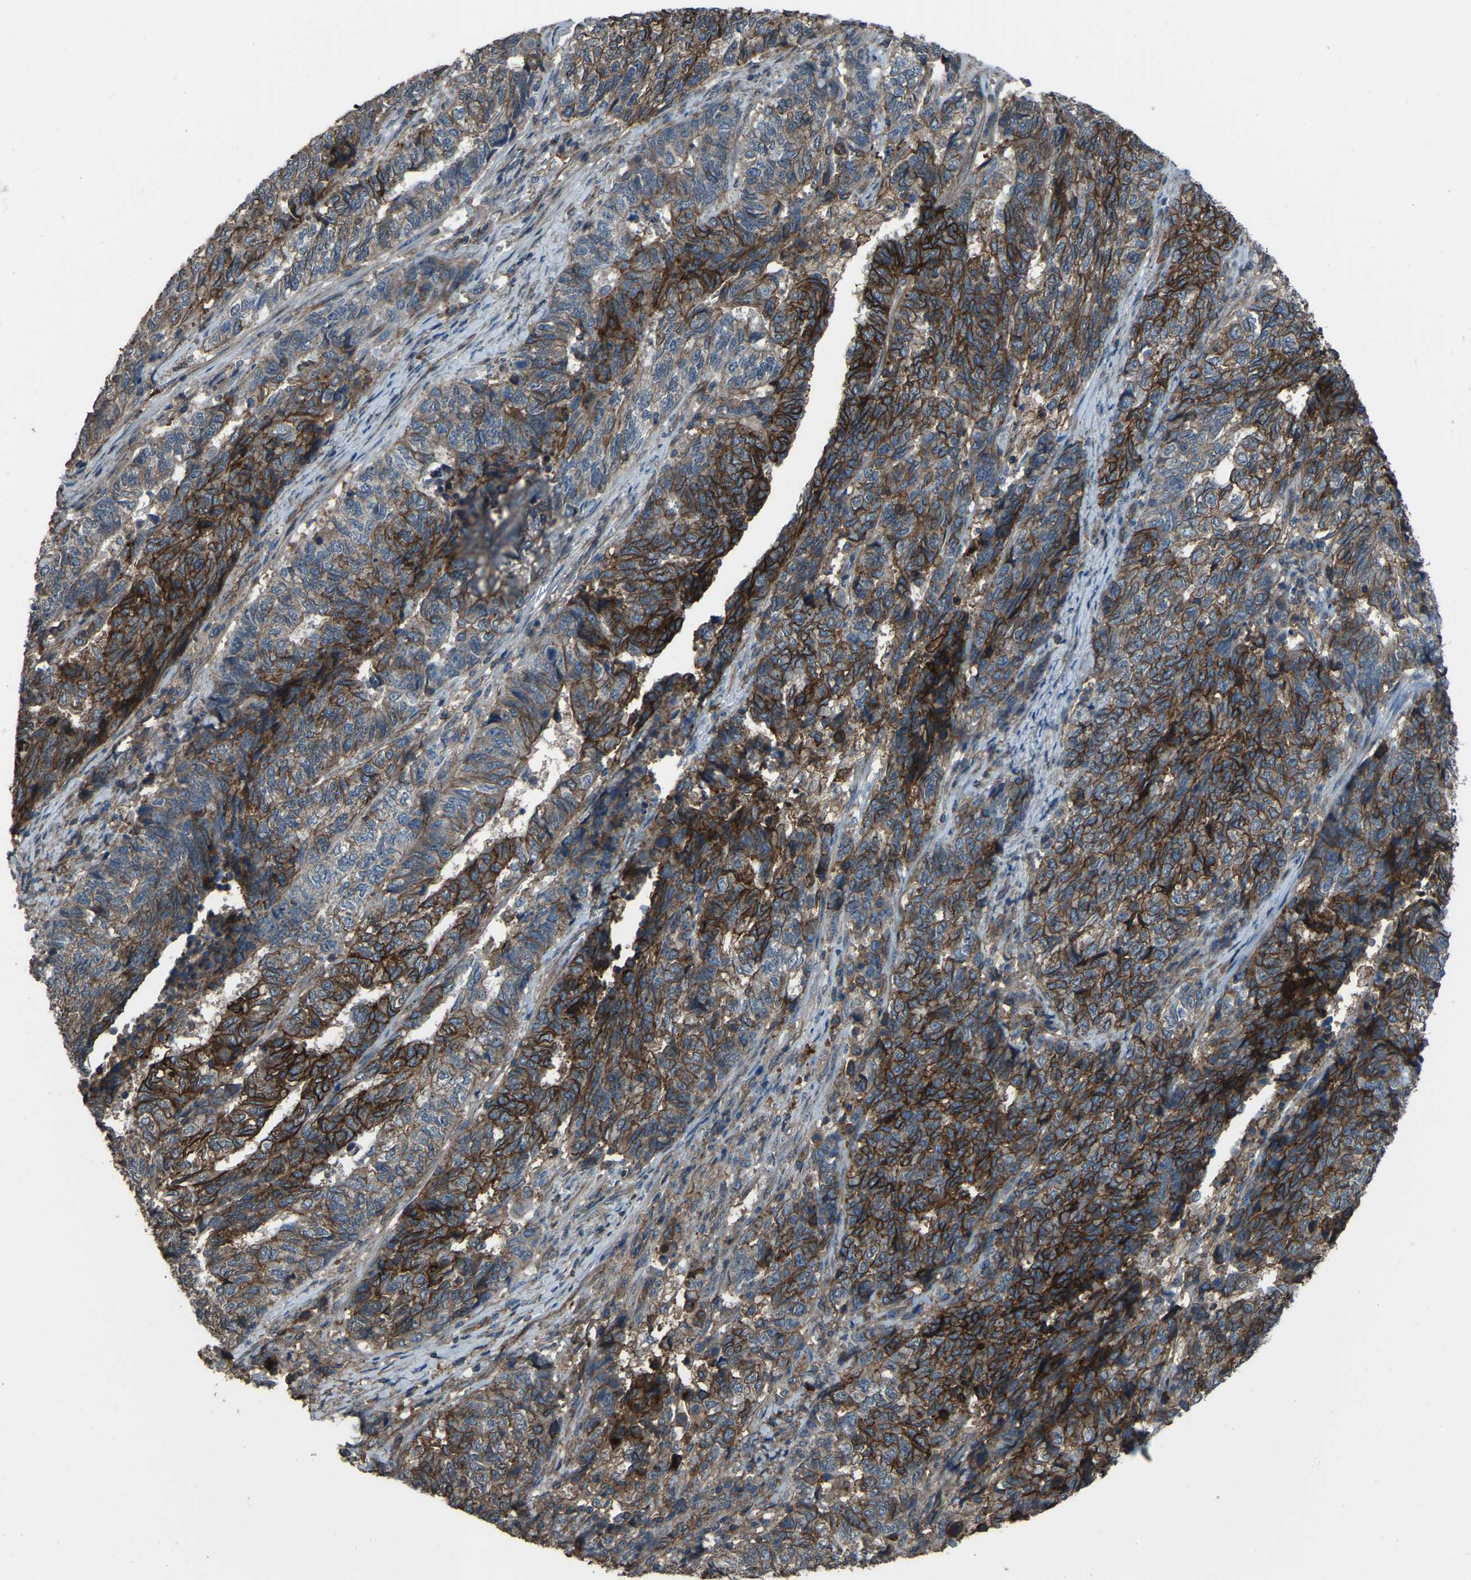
{"staining": {"intensity": "strong", "quantity": "25%-75%", "location": "cytoplasmic/membranous"}, "tissue": "endometrial cancer", "cell_type": "Tumor cells", "image_type": "cancer", "snomed": [{"axis": "morphology", "description": "Adenocarcinoma, NOS"}, {"axis": "topography", "description": "Endometrium"}], "caption": "Protein expression analysis of endometrial cancer (adenocarcinoma) reveals strong cytoplasmic/membranous positivity in about 25%-75% of tumor cells. The staining was performed using DAB (3,3'-diaminobenzidine) to visualize the protein expression in brown, while the nuclei were stained in blue with hematoxylin (Magnification: 20x).", "gene": "SLC4A2", "patient": {"sex": "female", "age": 80}}